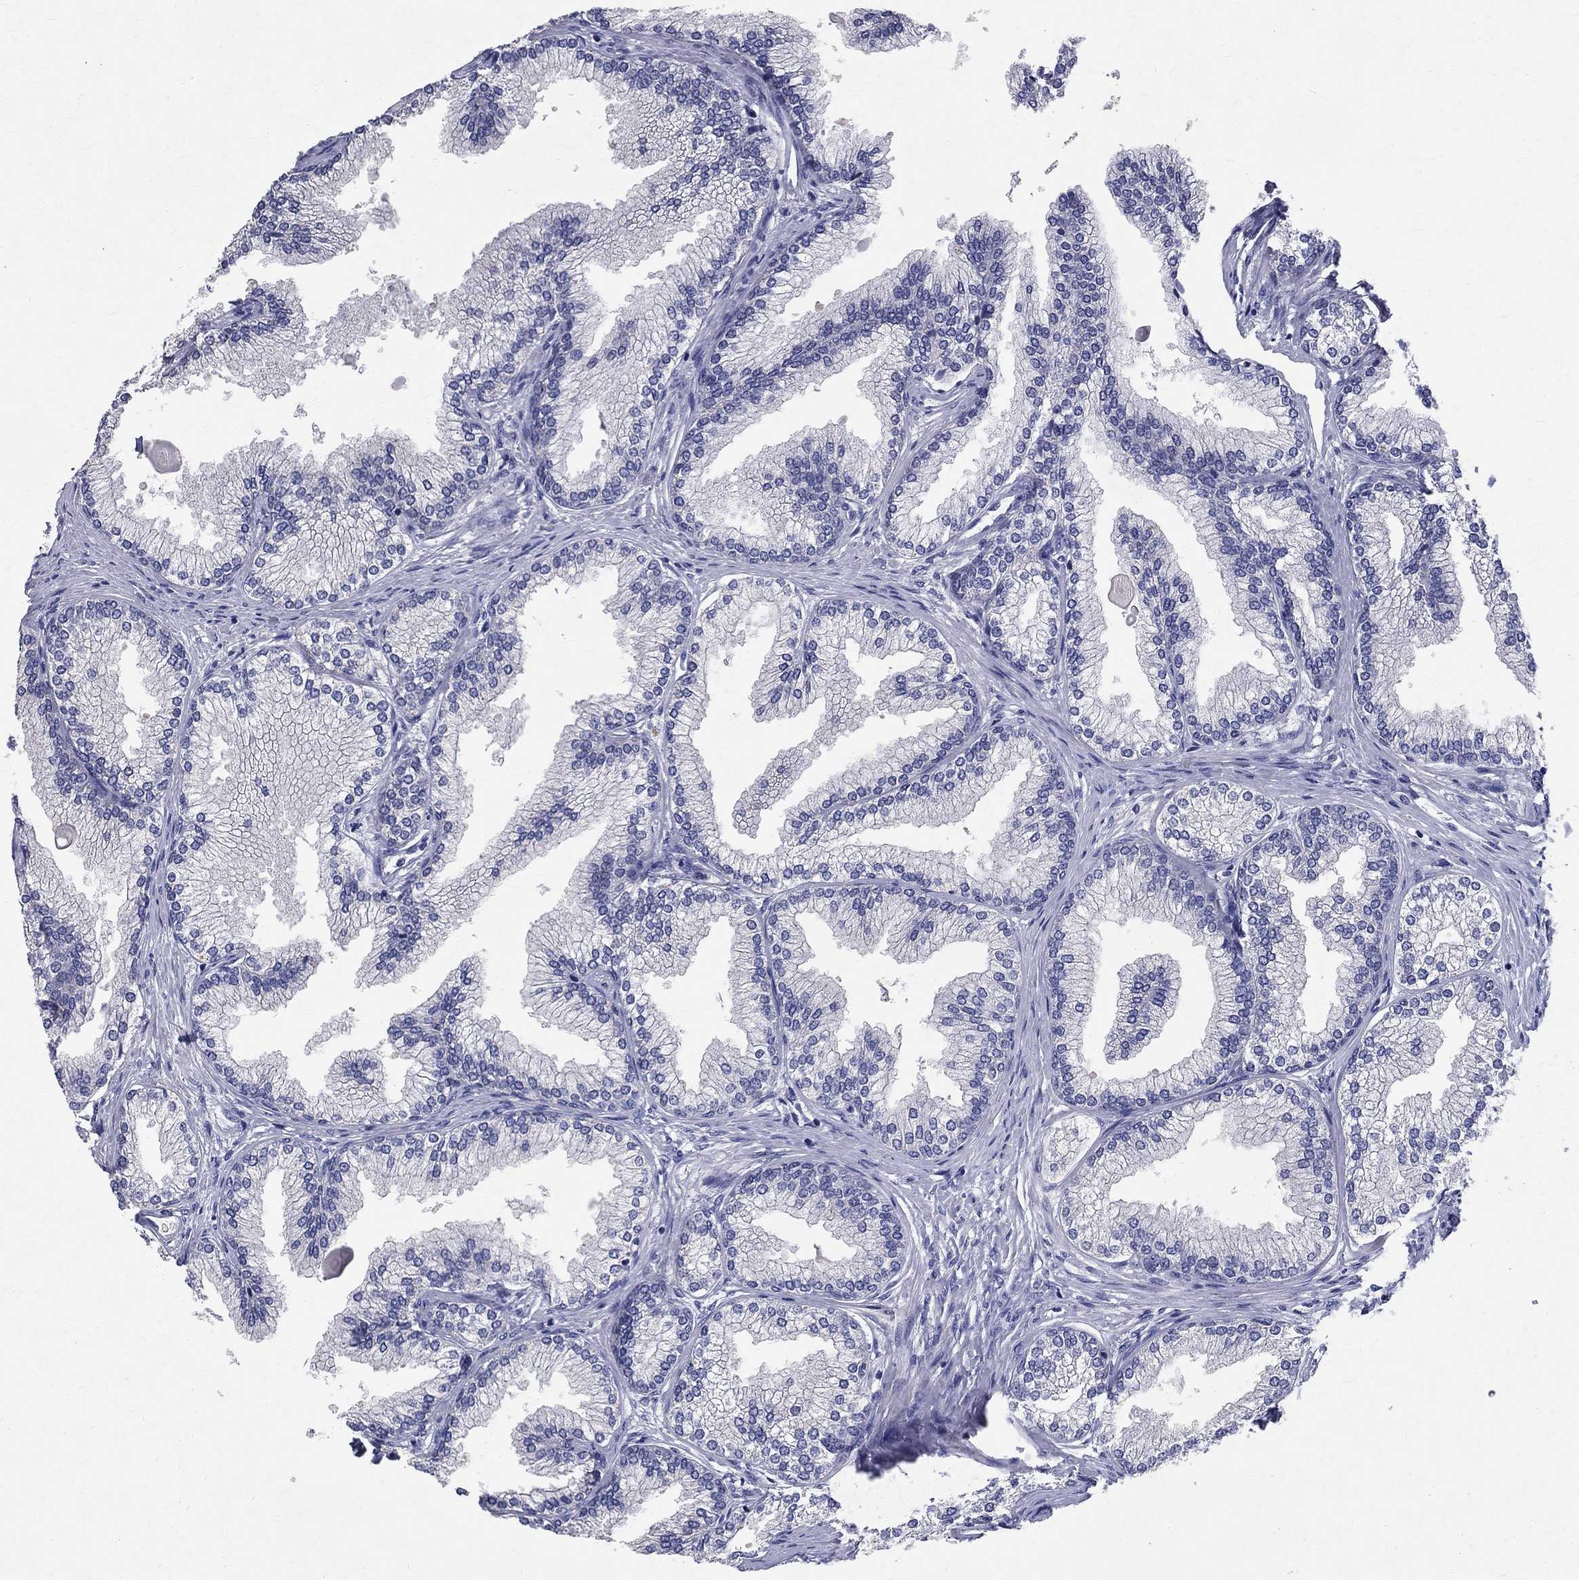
{"staining": {"intensity": "negative", "quantity": "none", "location": "none"}, "tissue": "prostate", "cell_type": "Glandular cells", "image_type": "normal", "snomed": [{"axis": "morphology", "description": "Normal tissue, NOS"}, {"axis": "topography", "description": "Prostate"}], "caption": "This is a histopathology image of immunohistochemistry staining of normal prostate, which shows no expression in glandular cells. Nuclei are stained in blue.", "gene": "SLC4A10", "patient": {"sex": "male", "age": 72}}